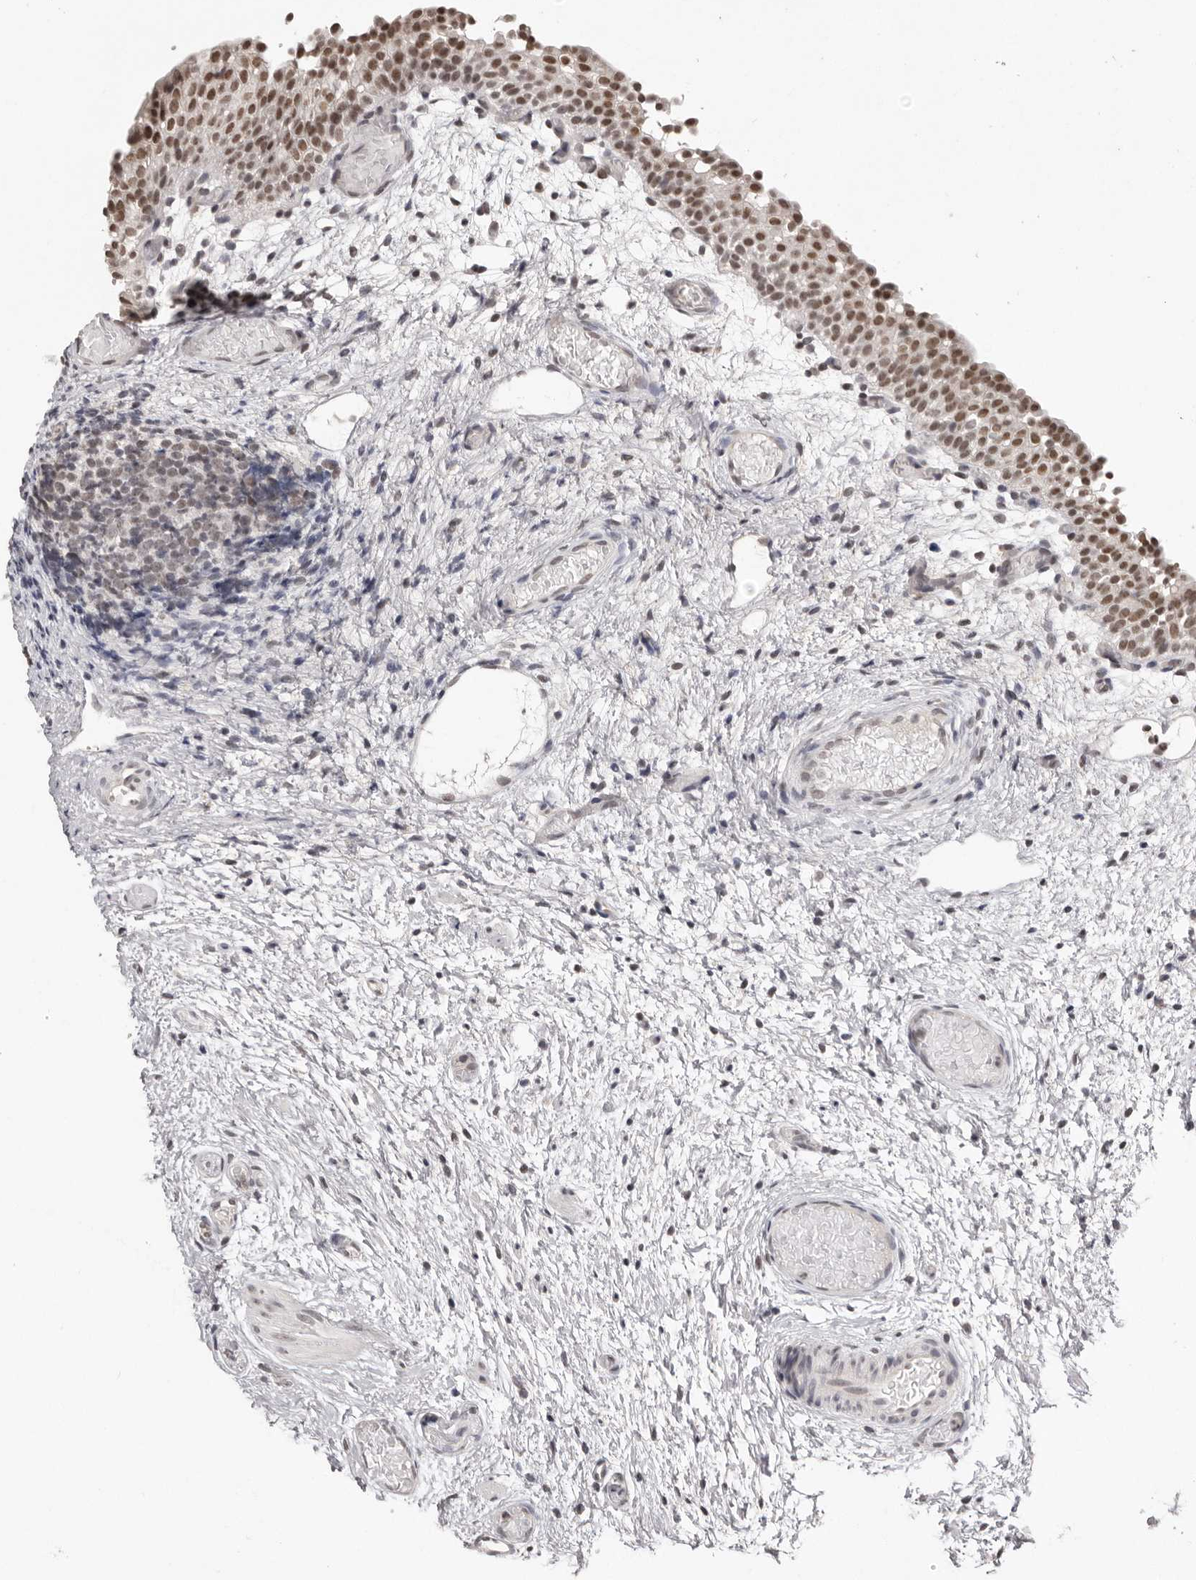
{"staining": {"intensity": "moderate", "quantity": ">75%", "location": "nuclear"}, "tissue": "urinary bladder", "cell_type": "Urothelial cells", "image_type": "normal", "snomed": [{"axis": "morphology", "description": "Normal tissue, NOS"}, {"axis": "topography", "description": "Urinary bladder"}], "caption": "Moderate nuclear protein staining is seen in approximately >75% of urothelial cells in urinary bladder. (DAB IHC, brown staining for protein, blue staining for nuclei).", "gene": "SRCAP", "patient": {"sex": "male", "age": 1}}